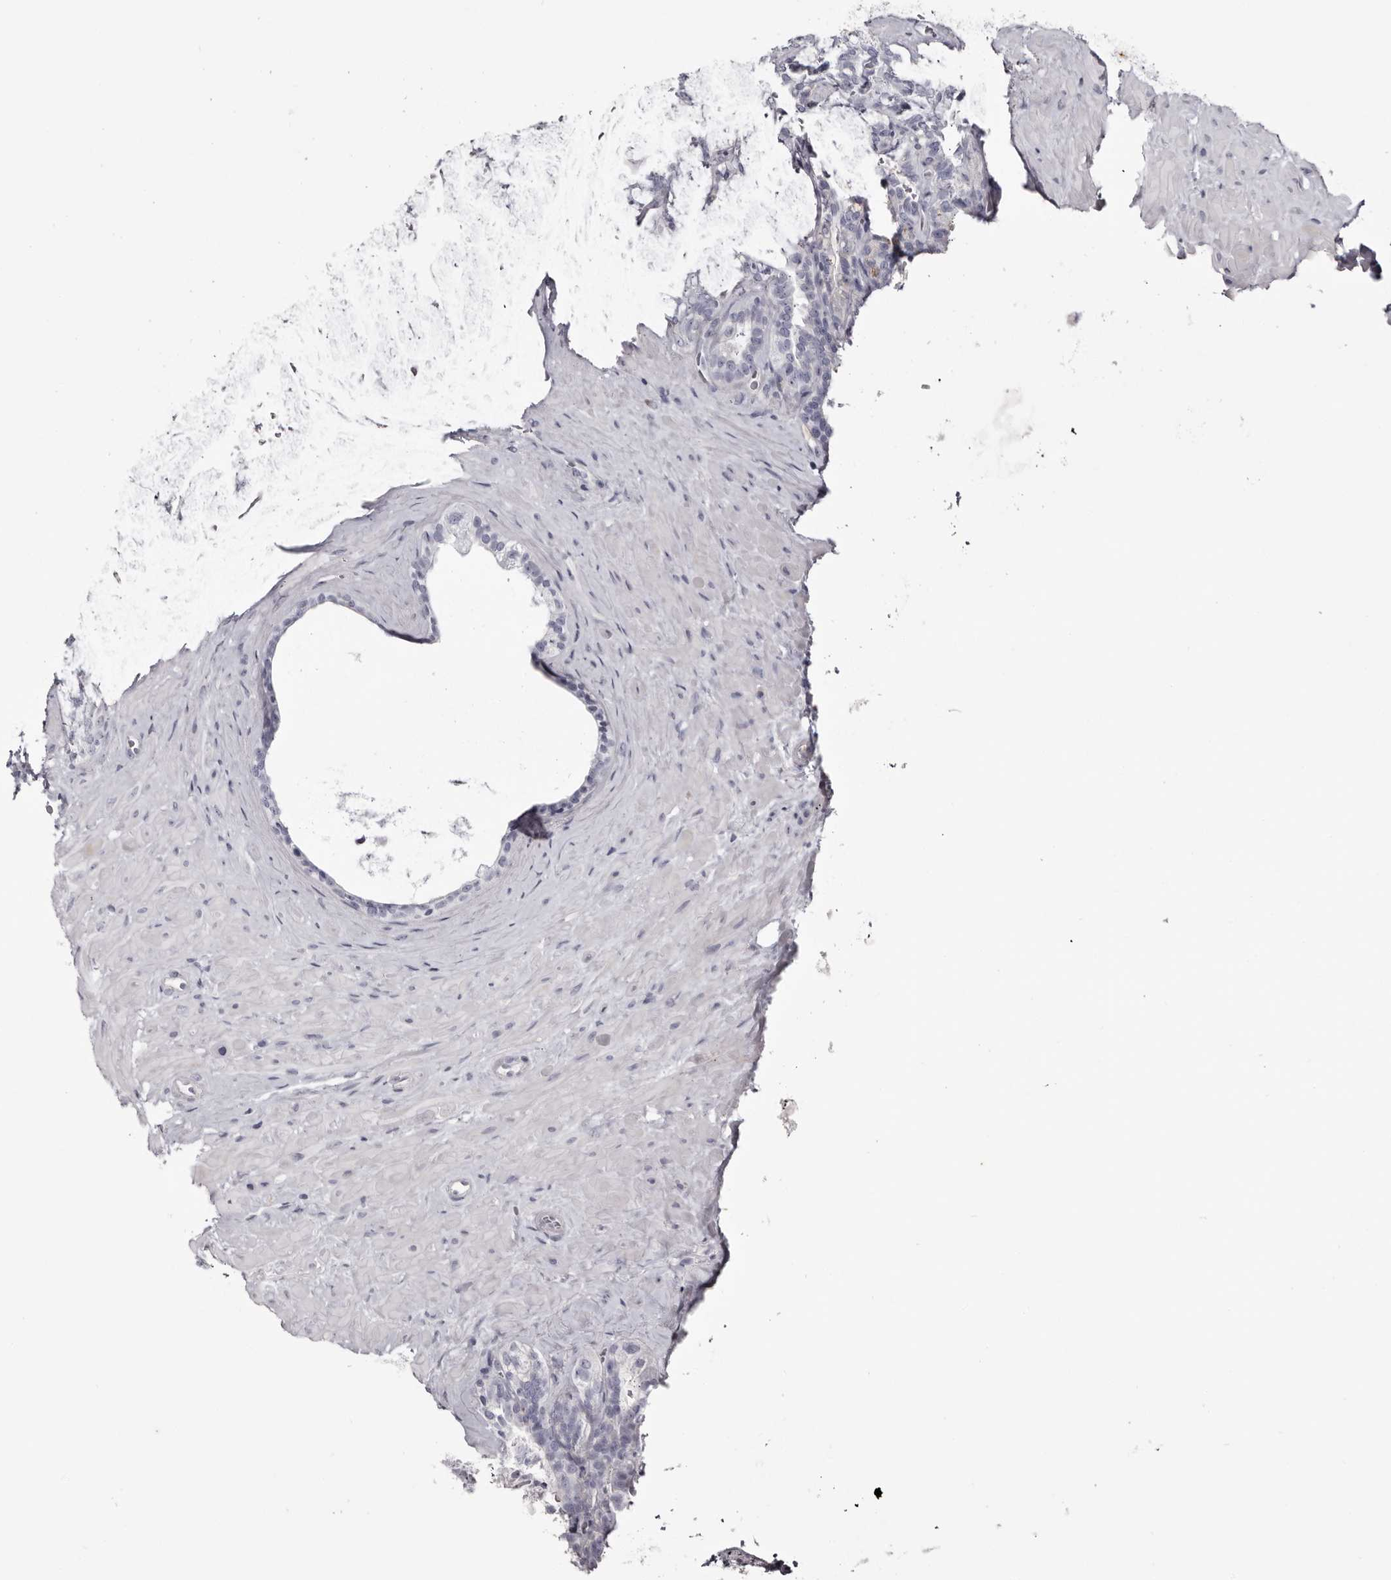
{"staining": {"intensity": "negative", "quantity": "none", "location": "none"}, "tissue": "seminal vesicle", "cell_type": "Glandular cells", "image_type": "normal", "snomed": [{"axis": "morphology", "description": "Normal tissue, NOS"}, {"axis": "topography", "description": "Prostate"}, {"axis": "topography", "description": "Seminal veicle"}], "caption": "This is an immunohistochemistry (IHC) micrograph of benign seminal vesicle. There is no positivity in glandular cells.", "gene": "CA6", "patient": {"sex": "male", "age": 67}}